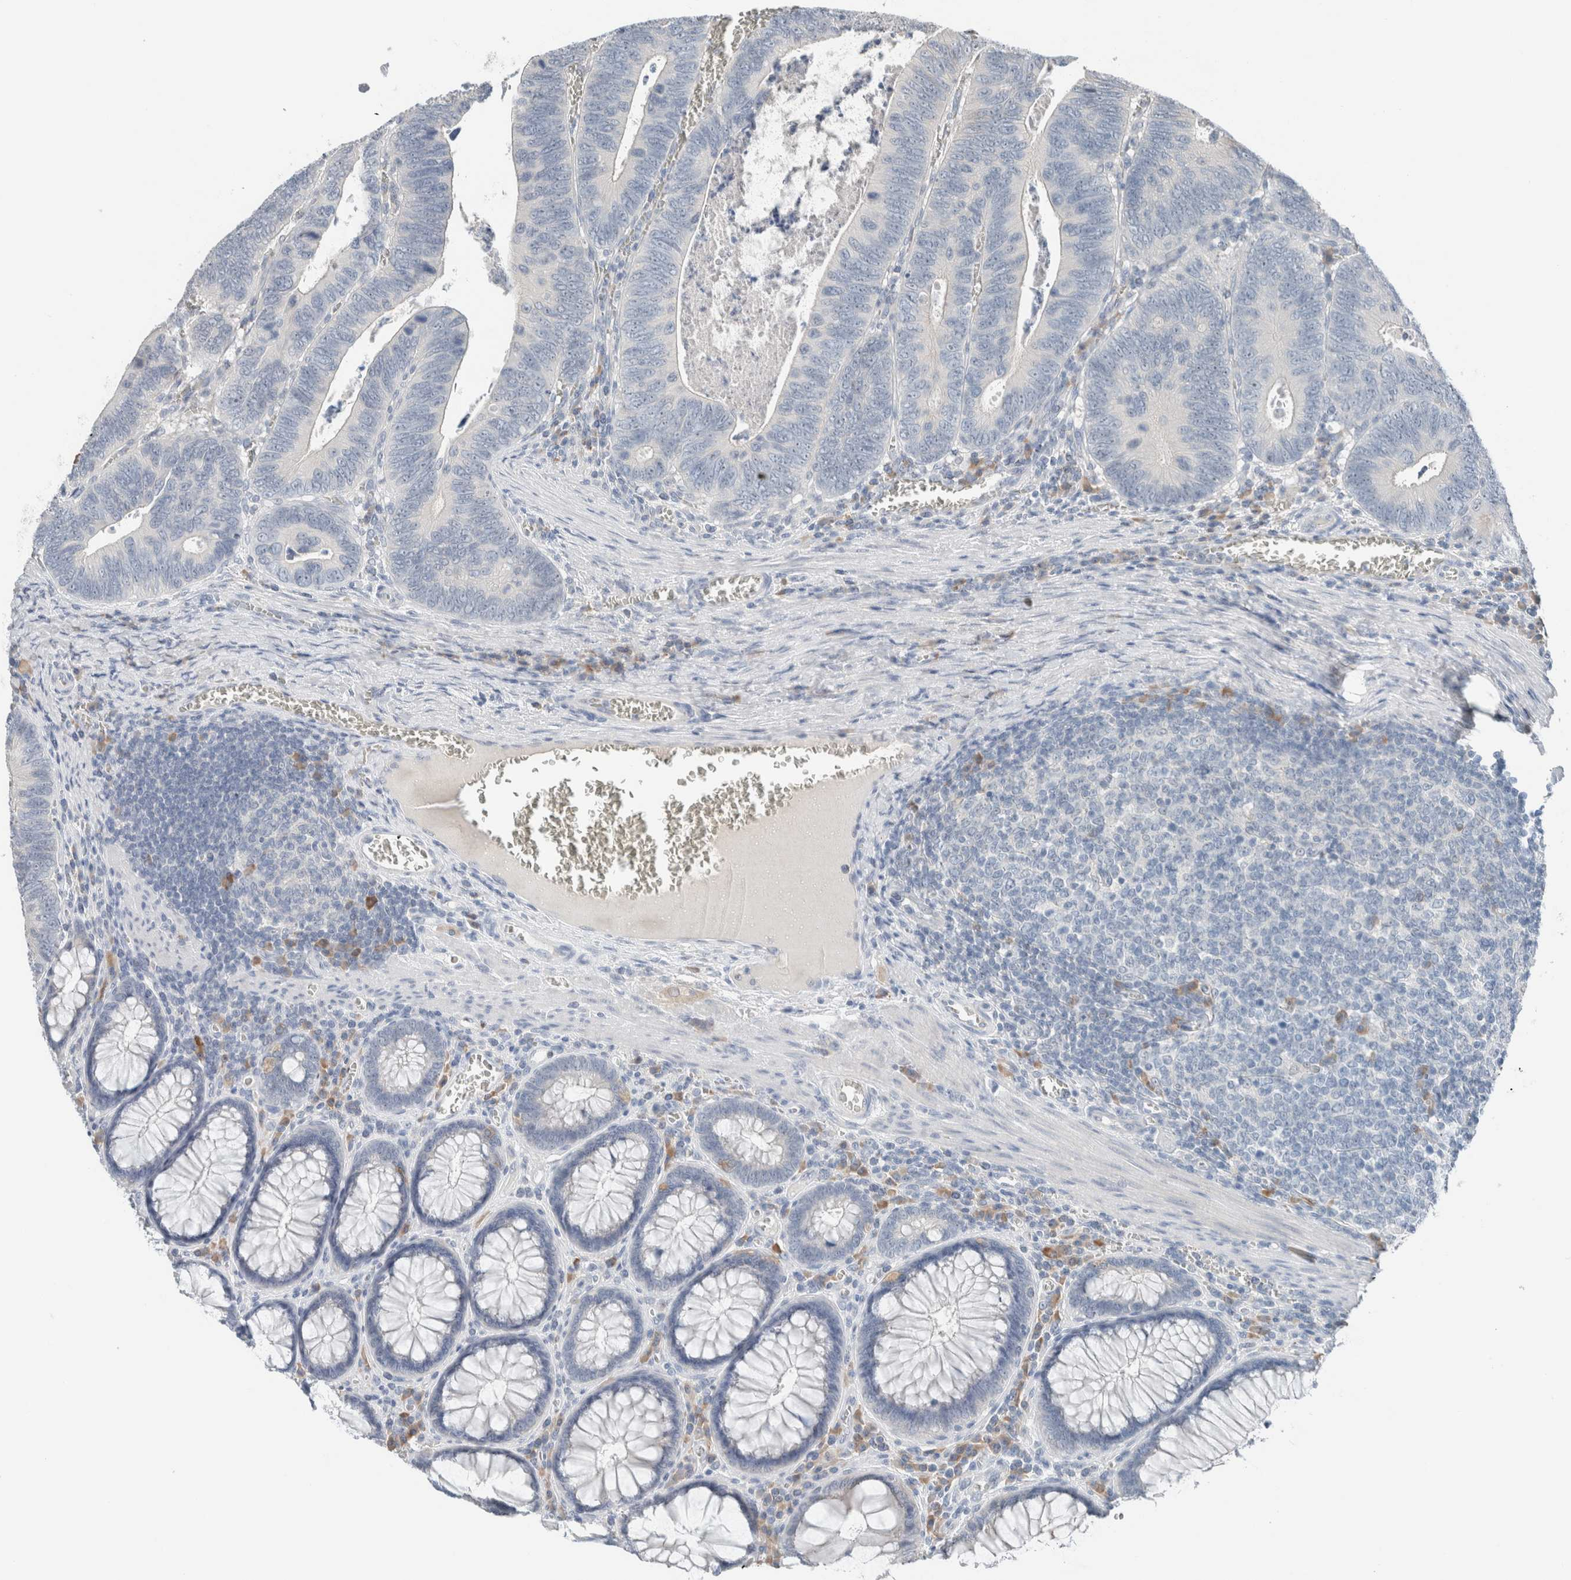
{"staining": {"intensity": "negative", "quantity": "none", "location": "none"}, "tissue": "colorectal cancer", "cell_type": "Tumor cells", "image_type": "cancer", "snomed": [{"axis": "morphology", "description": "Inflammation, NOS"}, {"axis": "morphology", "description": "Adenocarcinoma, NOS"}, {"axis": "topography", "description": "Colon"}], "caption": "Immunohistochemical staining of human colorectal cancer (adenocarcinoma) reveals no significant staining in tumor cells. (DAB immunohistochemistry with hematoxylin counter stain).", "gene": "DUOX1", "patient": {"sex": "male", "age": 72}}